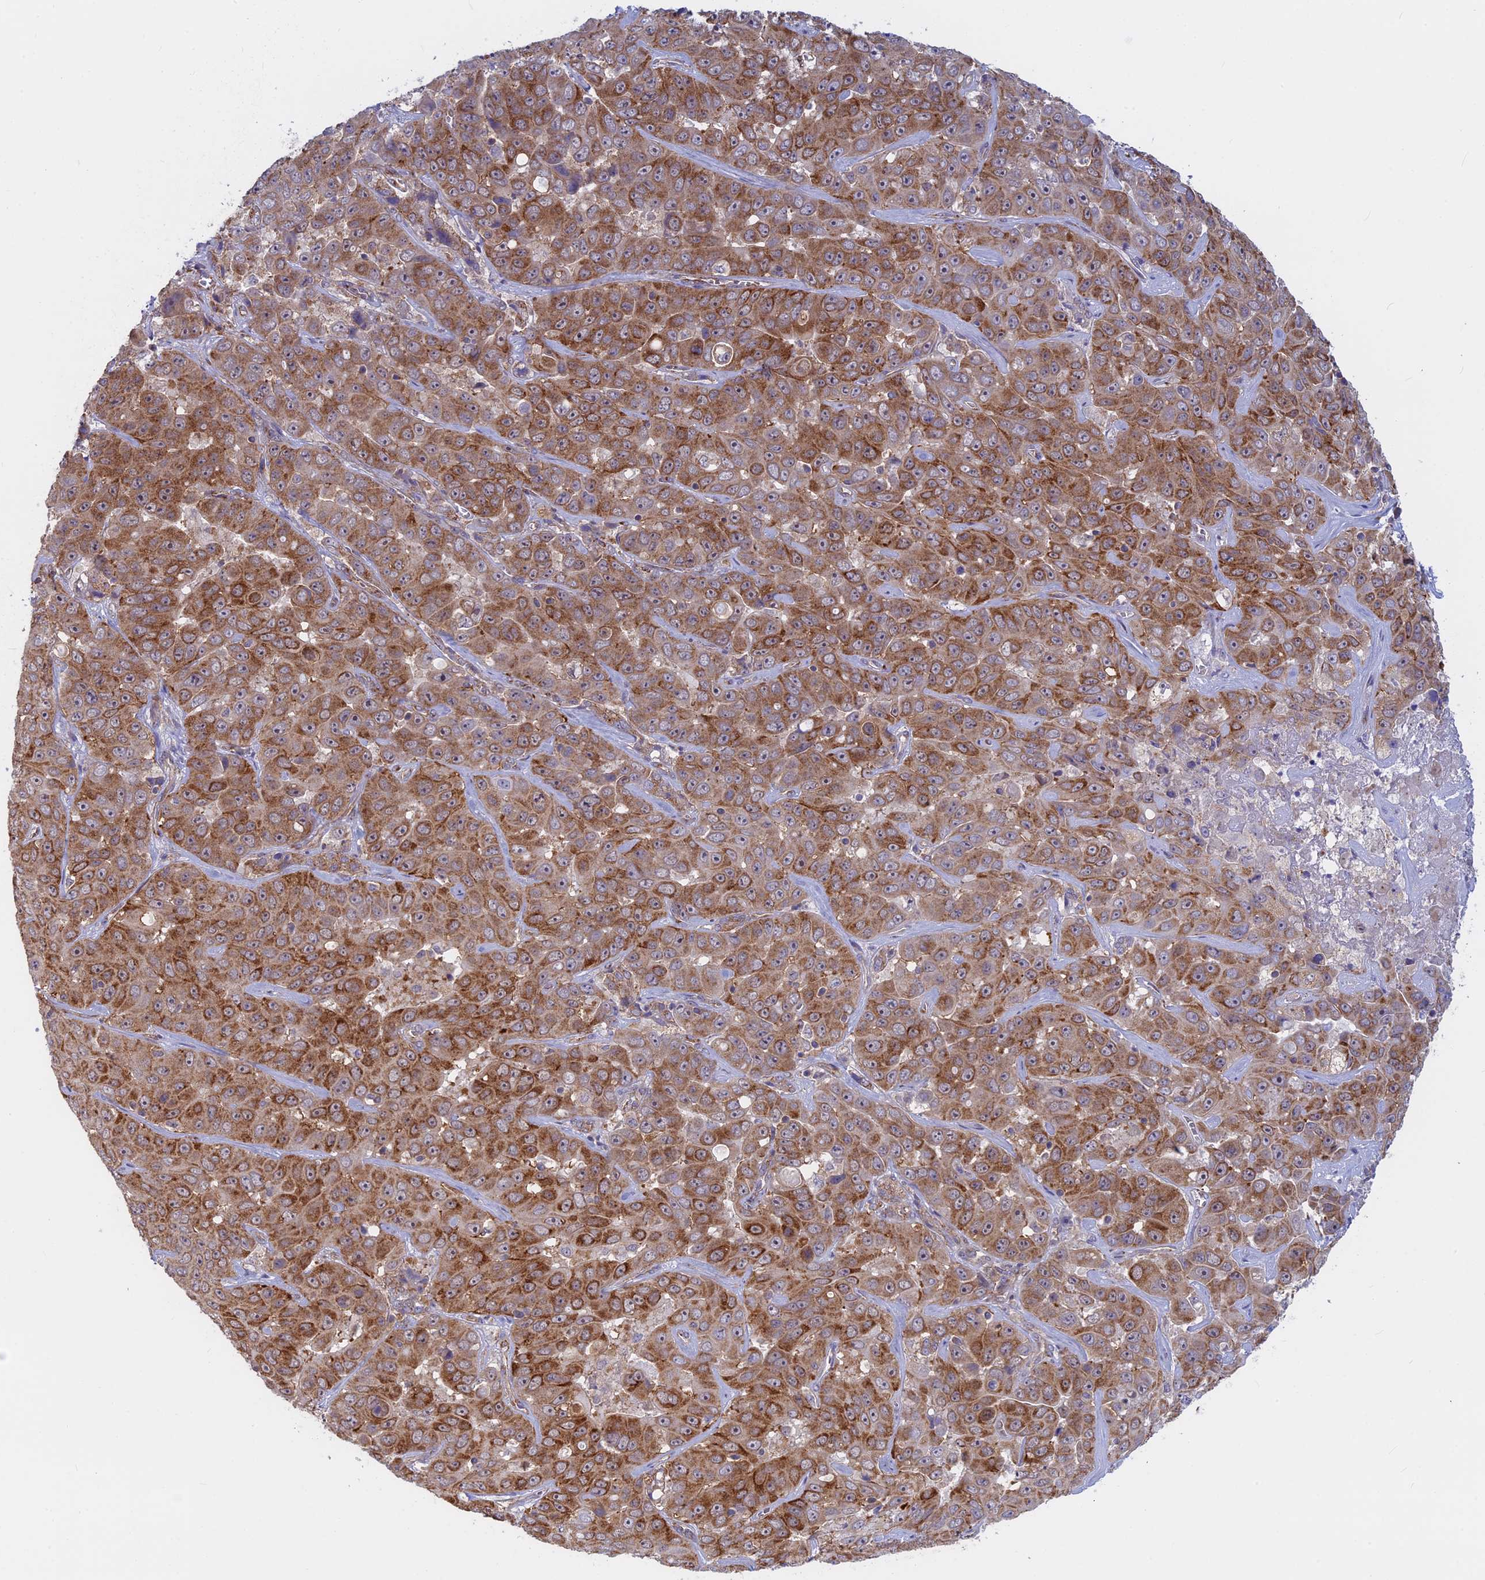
{"staining": {"intensity": "moderate", "quantity": ">75%", "location": "cytoplasmic/membranous"}, "tissue": "liver cancer", "cell_type": "Tumor cells", "image_type": "cancer", "snomed": [{"axis": "morphology", "description": "Cholangiocarcinoma"}, {"axis": "topography", "description": "Liver"}], "caption": "A photomicrograph of cholangiocarcinoma (liver) stained for a protein exhibits moderate cytoplasmic/membranous brown staining in tumor cells.", "gene": "CLINT1", "patient": {"sex": "female", "age": 52}}